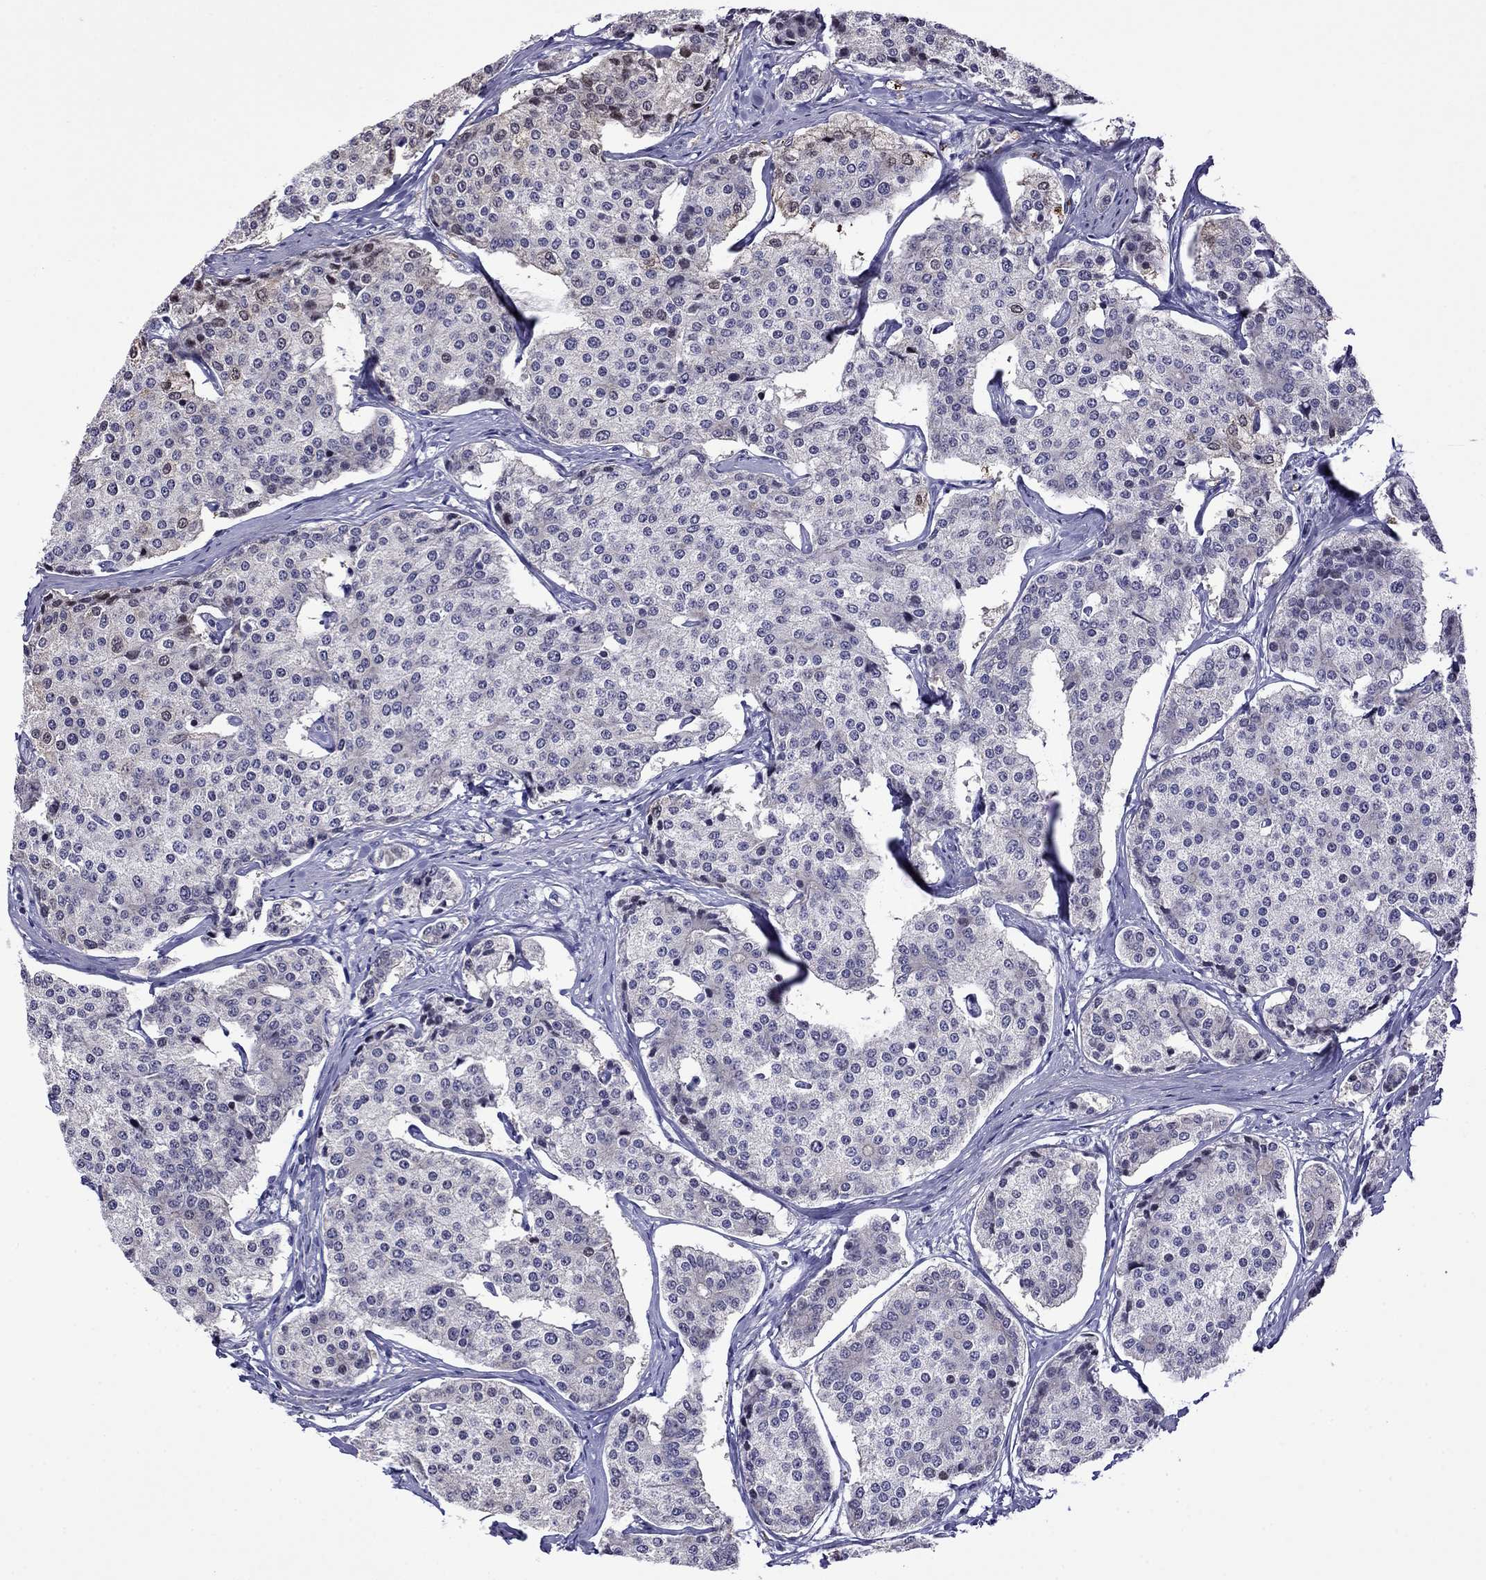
{"staining": {"intensity": "negative", "quantity": "none", "location": "none"}, "tissue": "carcinoid", "cell_type": "Tumor cells", "image_type": "cancer", "snomed": [{"axis": "morphology", "description": "Carcinoid, malignant, NOS"}, {"axis": "topography", "description": "Small intestine"}], "caption": "Photomicrograph shows no significant protein expression in tumor cells of malignant carcinoid. The staining was performed using DAB to visualize the protein expression in brown, while the nuclei were stained in blue with hematoxylin (Magnification: 20x).", "gene": "STAR", "patient": {"sex": "female", "age": 65}}